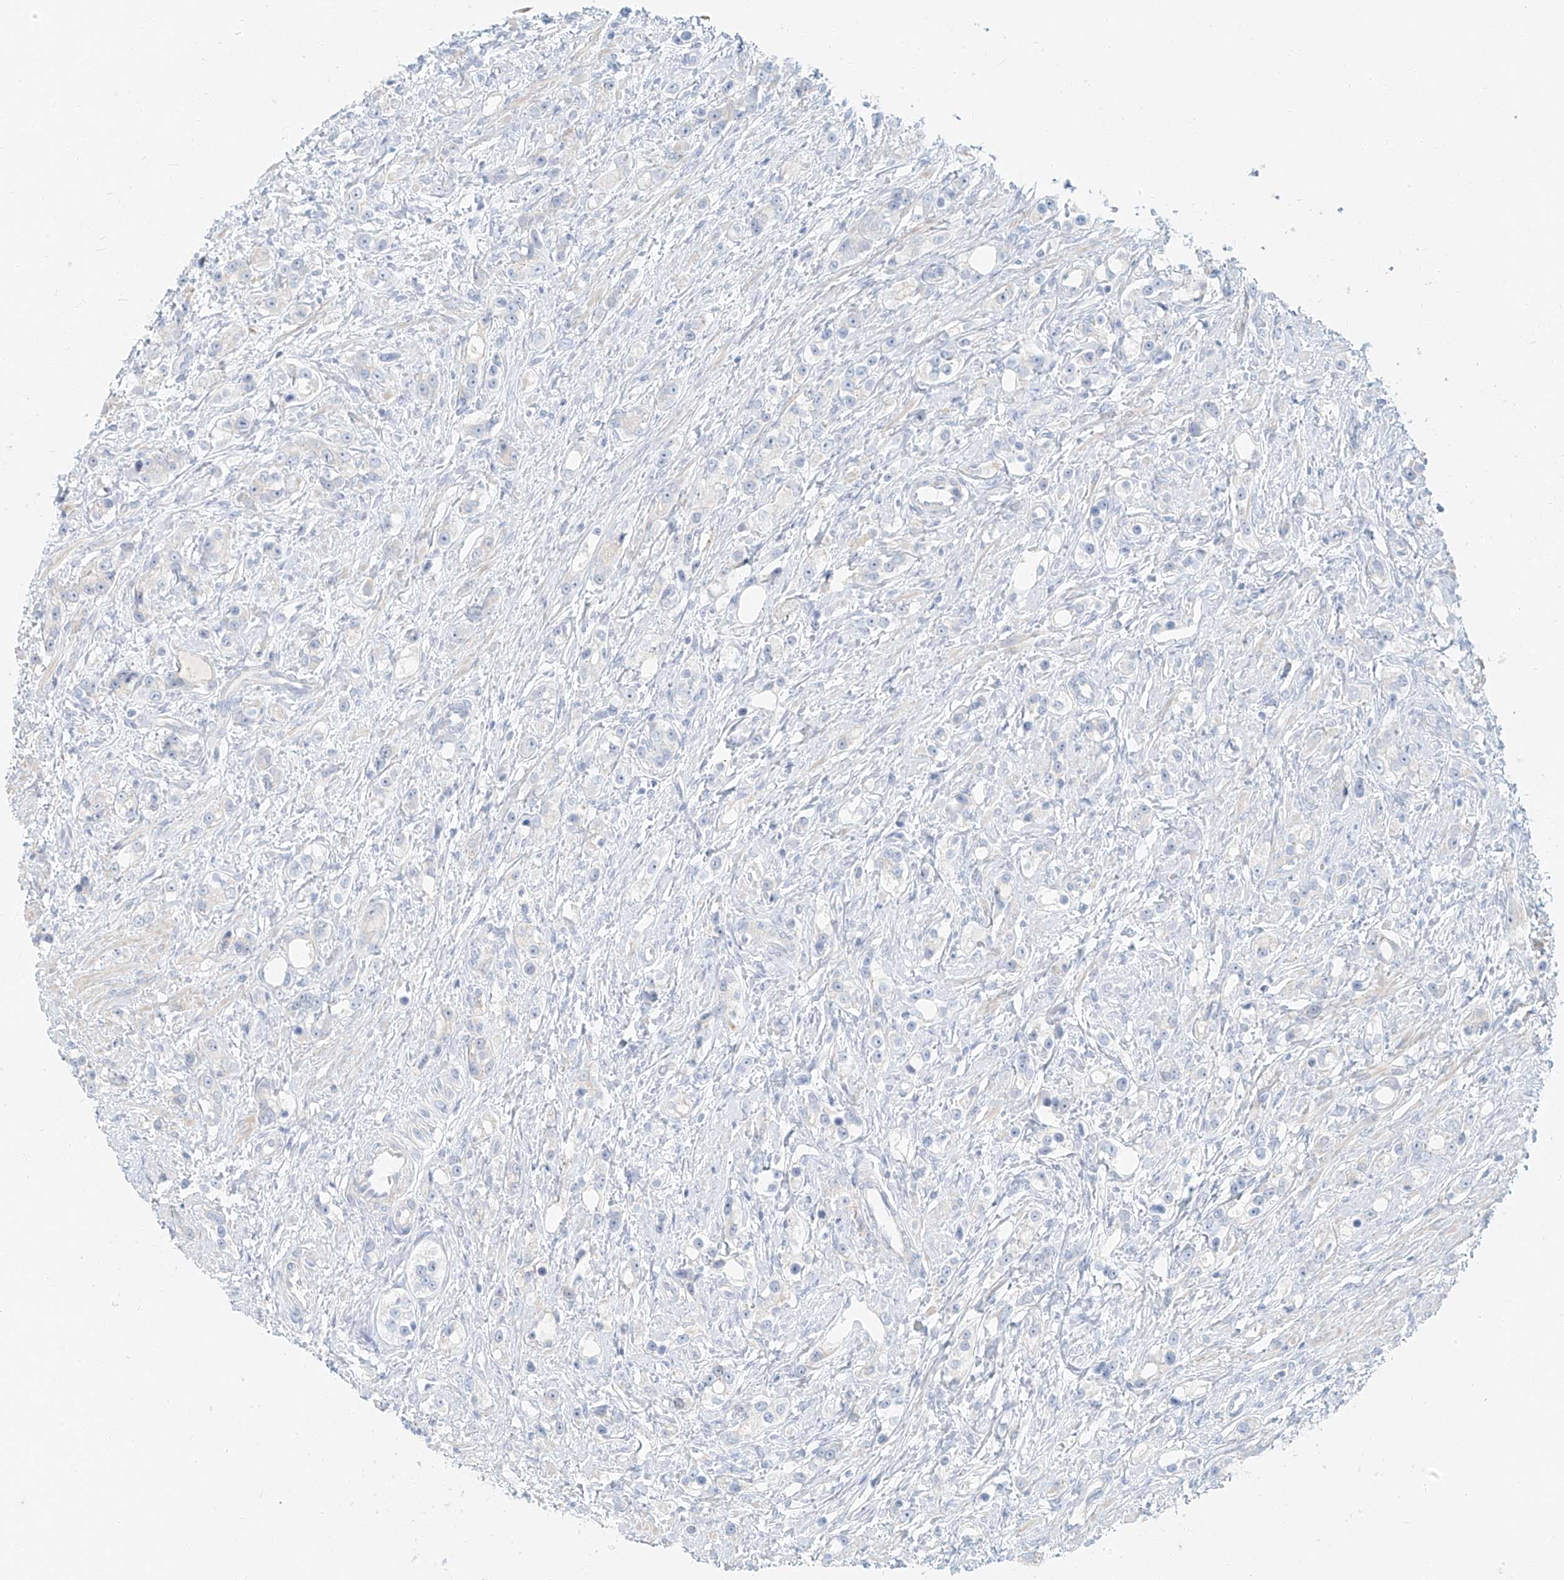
{"staining": {"intensity": "negative", "quantity": "none", "location": "none"}, "tissue": "prostate cancer", "cell_type": "Tumor cells", "image_type": "cancer", "snomed": [{"axis": "morphology", "description": "Adenocarcinoma, High grade"}, {"axis": "topography", "description": "Prostate"}], "caption": "This is an IHC micrograph of prostate cancer. There is no positivity in tumor cells.", "gene": "PGC", "patient": {"sex": "male", "age": 63}}